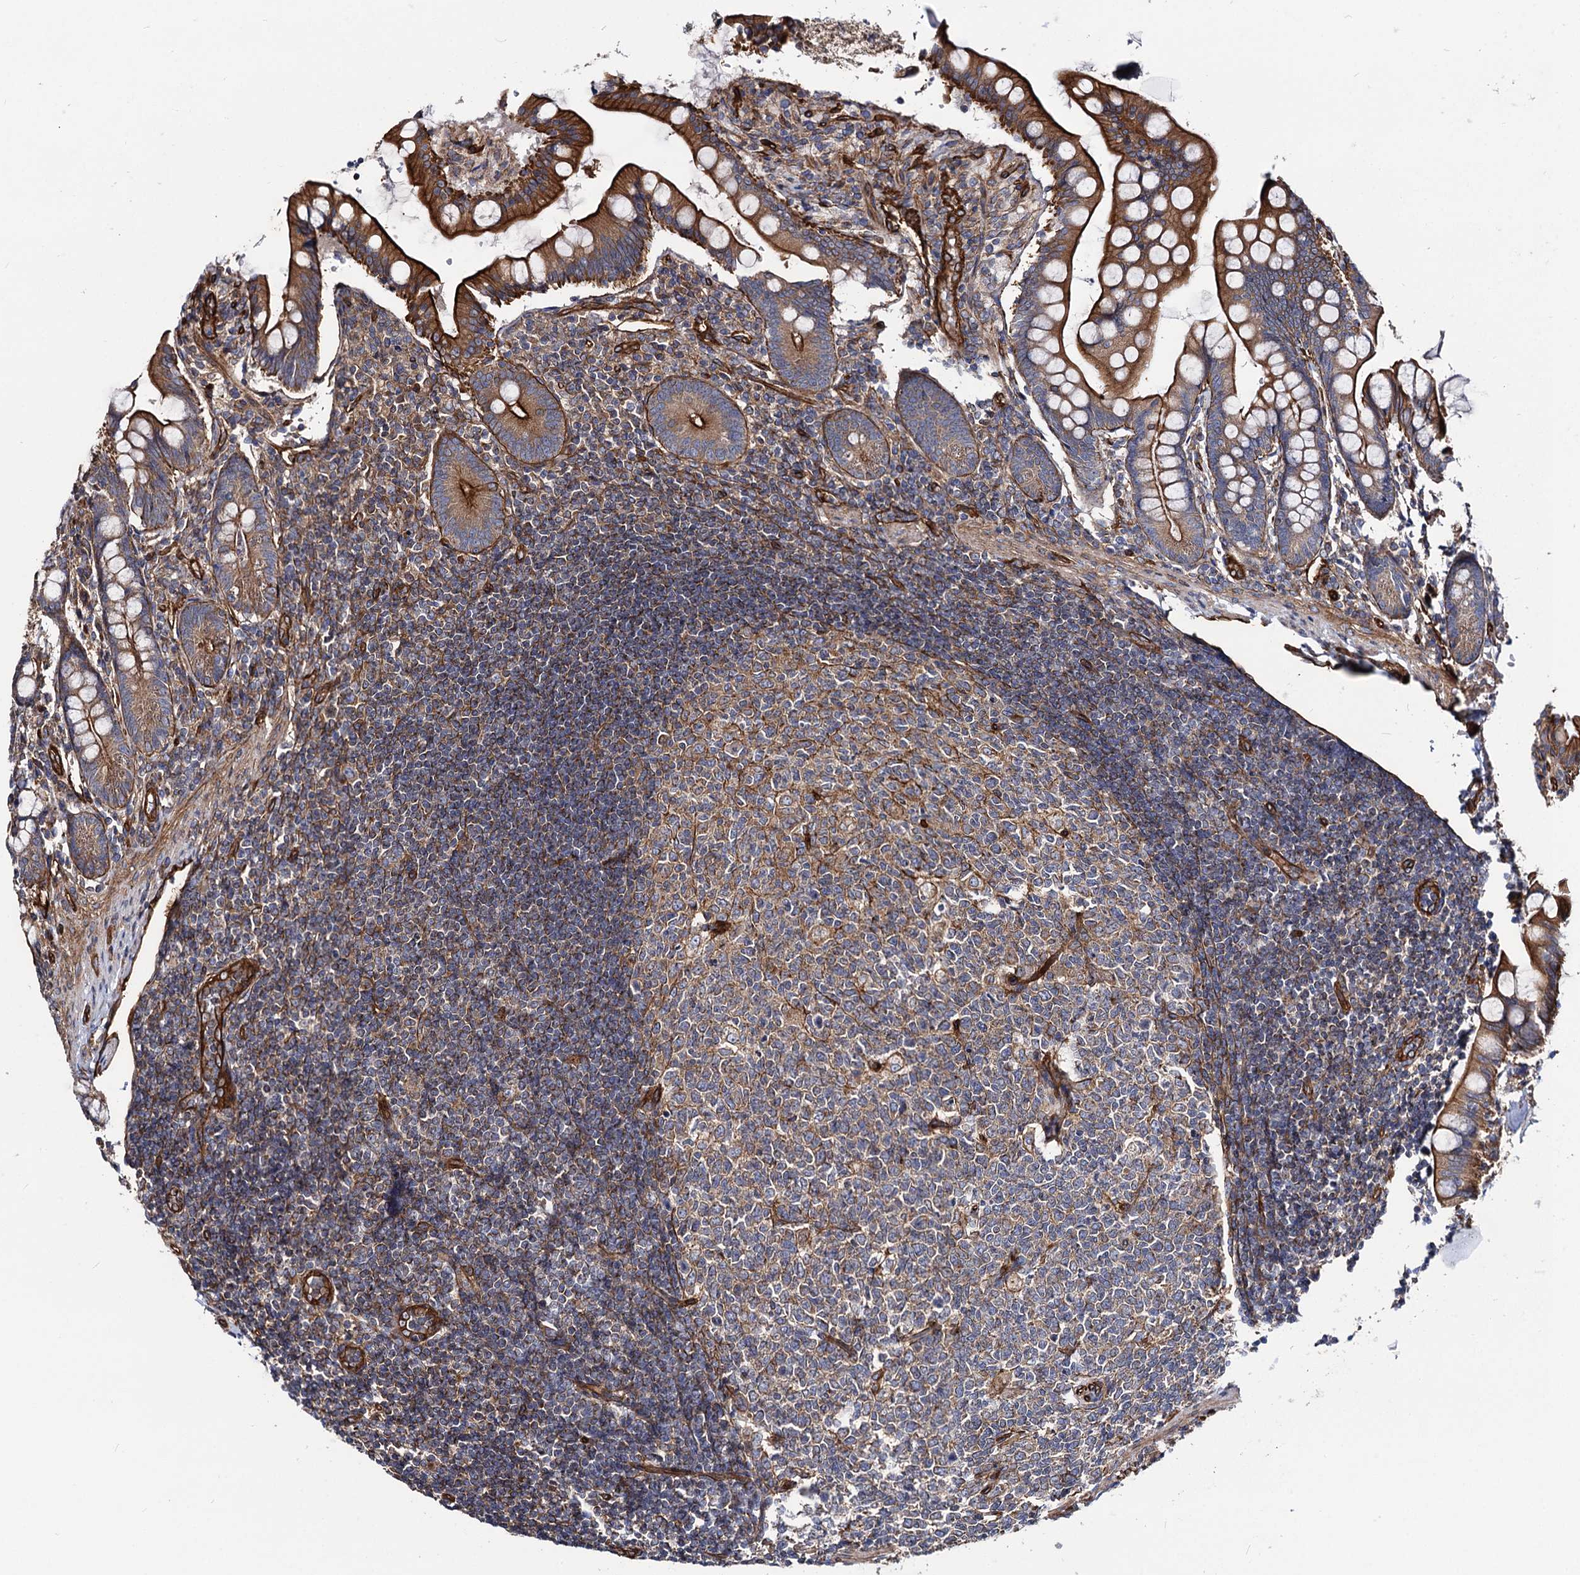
{"staining": {"intensity": "strong", "quantity": ">75%", "location": "cytoplasmic/membranous,nuclear"}, "tissue": "small intestine", "cell_type": "Glandular cells", "image_type": "normal", "snomed": [{"axis": "morphology", "description": "Normal tissue, NOS"}, {"axis": "topography", "description": "Small intestine"}], "caption": "Protein expression analysis of normal small intestine shows strong cytoplasmic/membranous,nuclear positivity in approximately >75% of glandular cells.", "gene": "CIP2A", "patient": {"sex": "male", "age": 7}}